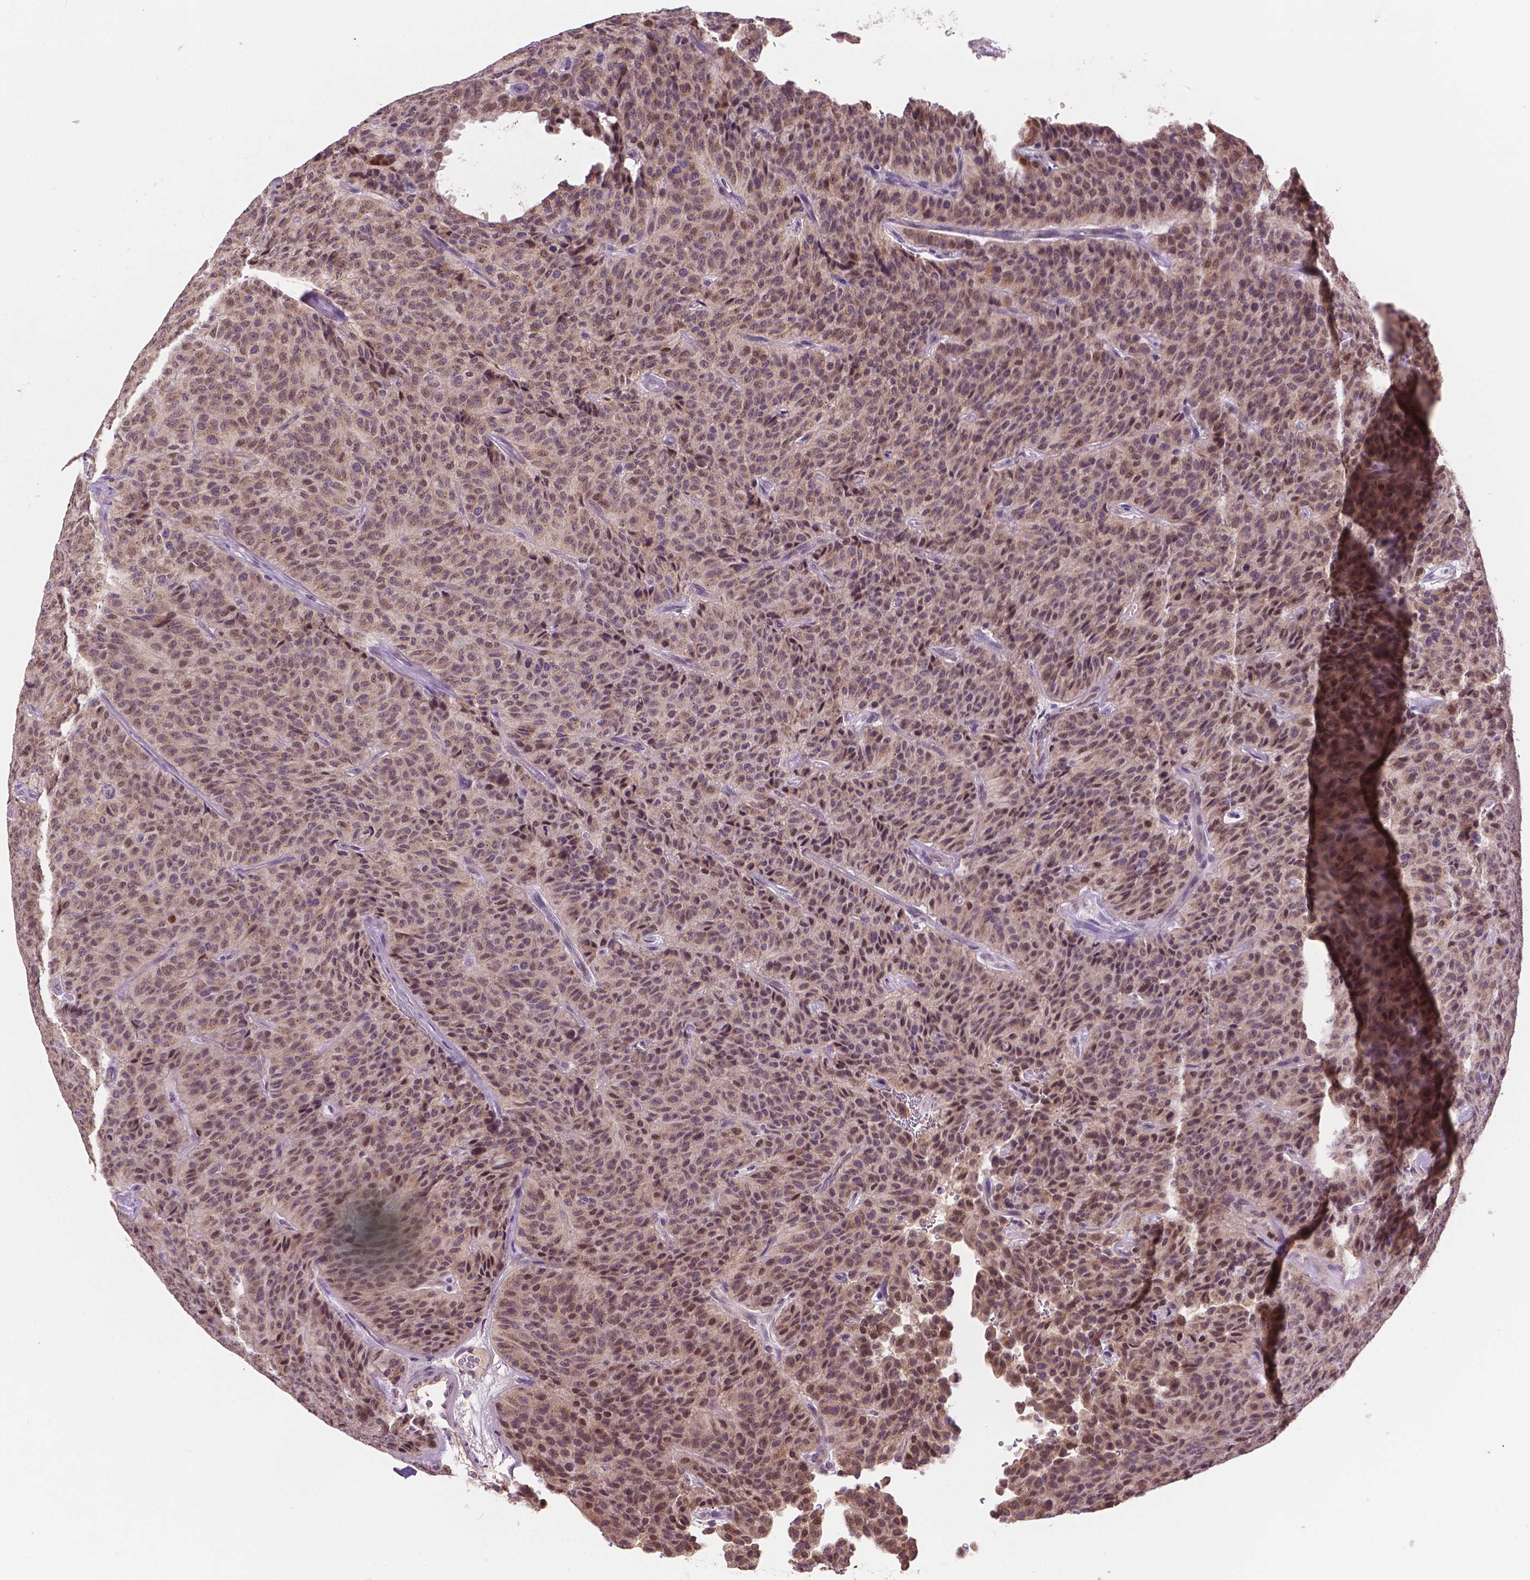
{"staining": {"intensity": "weak", "quantity": ">75%", "location": "cytoplasmic/membranous,nuclear"}, "tissue": "carcinoid", "cell_type": "Tumor cells", "image_type": "cancer", "snomed": [{"axis": "morphology", "description": "Carcinoid, malignant, NOS"}, {"axis": "topography", "description": "Lung"}], "caption": "A brown stain labels weak cytoplasmic/membranous and nuclear expression of a protein in carcinoid tumor cells.", "gene": "IRF6", "patient": {"sex": "male", "age": 71}}